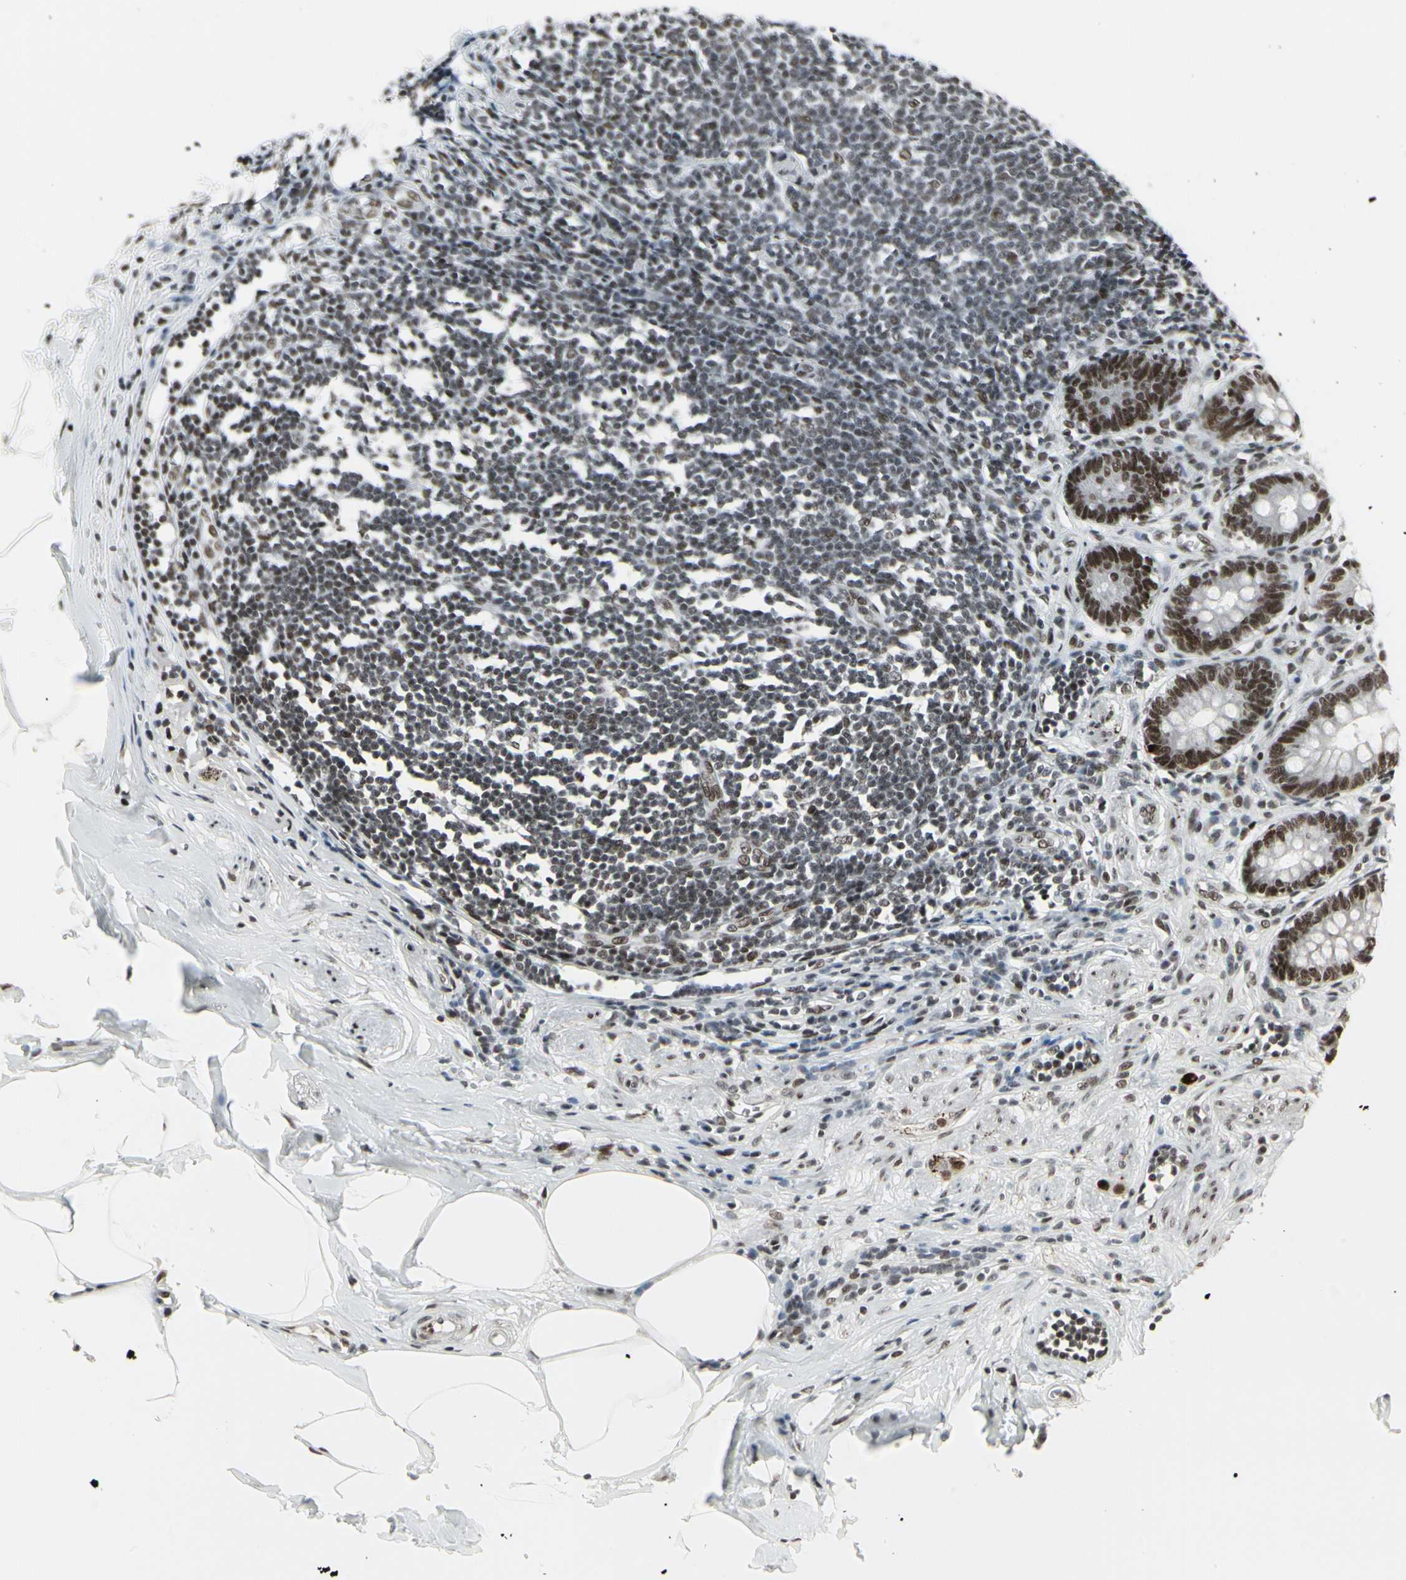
{"staining": {"intensity": "strong", "quantity": ">75%", "location": "nuclear"}, "tissue": "appendix", "cell_type": "Glandular cells", "image_type": "normal", "snomed": [{"axis": "morphology", "description": "Normal tissue, NOS"}, {"axis": "topography", "description": "Appendix"}], "caption": "High-power microscopy captured an immunohistochemistry image of normal appendix, revealing strong nuclear expression in approximately >75% of glandular cells. The staining was performed using DAB to visualize the protein expression in brown, while the nuclei were stained in blue with hematoxylin (Magnification: 20x).", "gene": "HMG20A", "patient": {"sex": "female", "age": 50}}